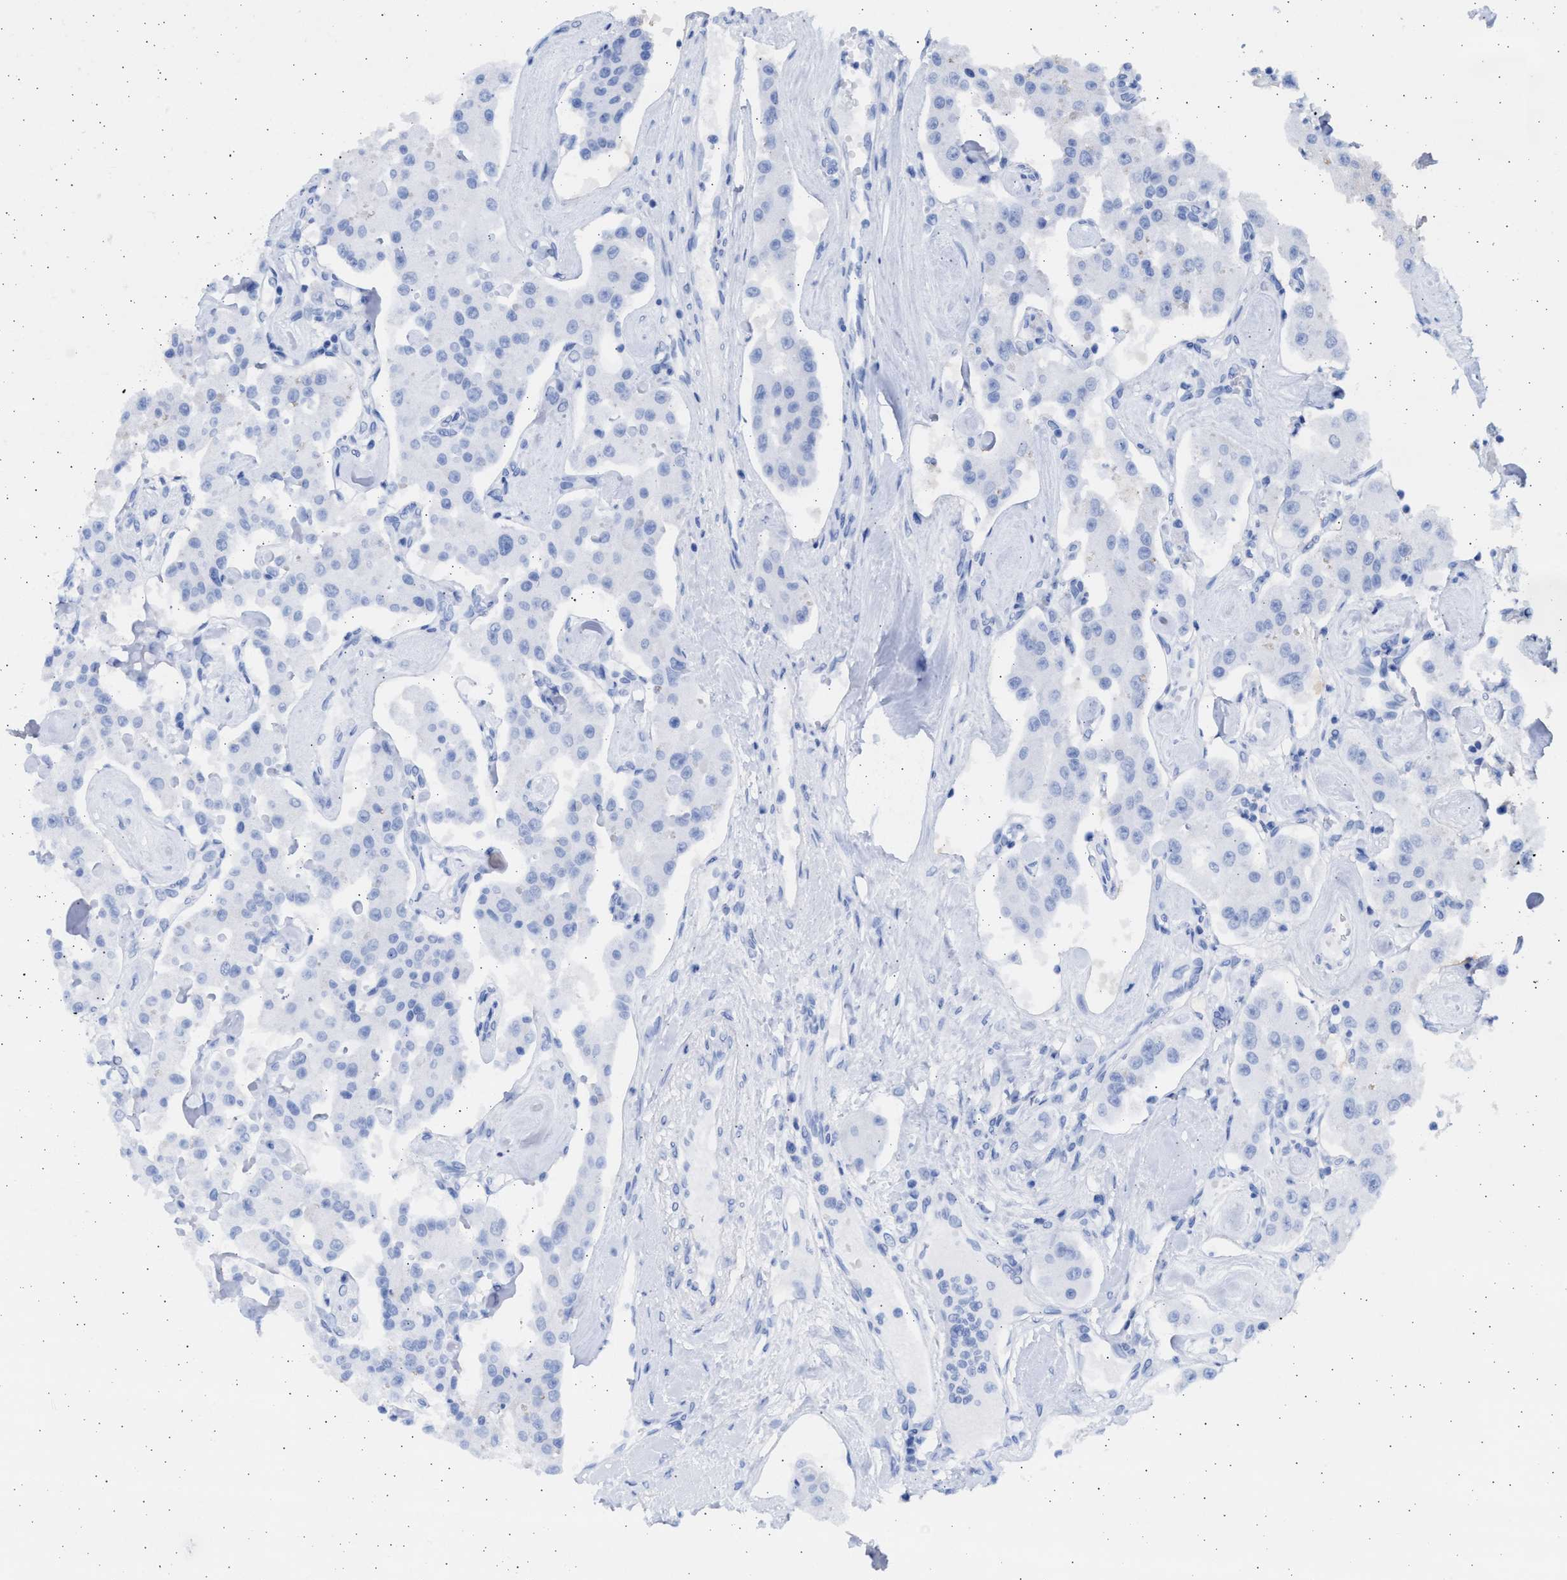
{"staining": {"intensity": "negative", "quantity": "none", "location": "none"}, "tissue": "carcinoid", "cell_type": "Tumor cells", "image_type": "cancer", "snomed": [{"axis": "morphology", "description": "Carcinoid, malignant, NOS"}, {"axis": "topography", "description": "Pancreas"}], "caption": "Human carcinoid (malignant) stained for a protein using IHC exhibits no staining in tumor cells.", "gene": "ALDOC", "patient": {"sex": "male", "age": 41}}